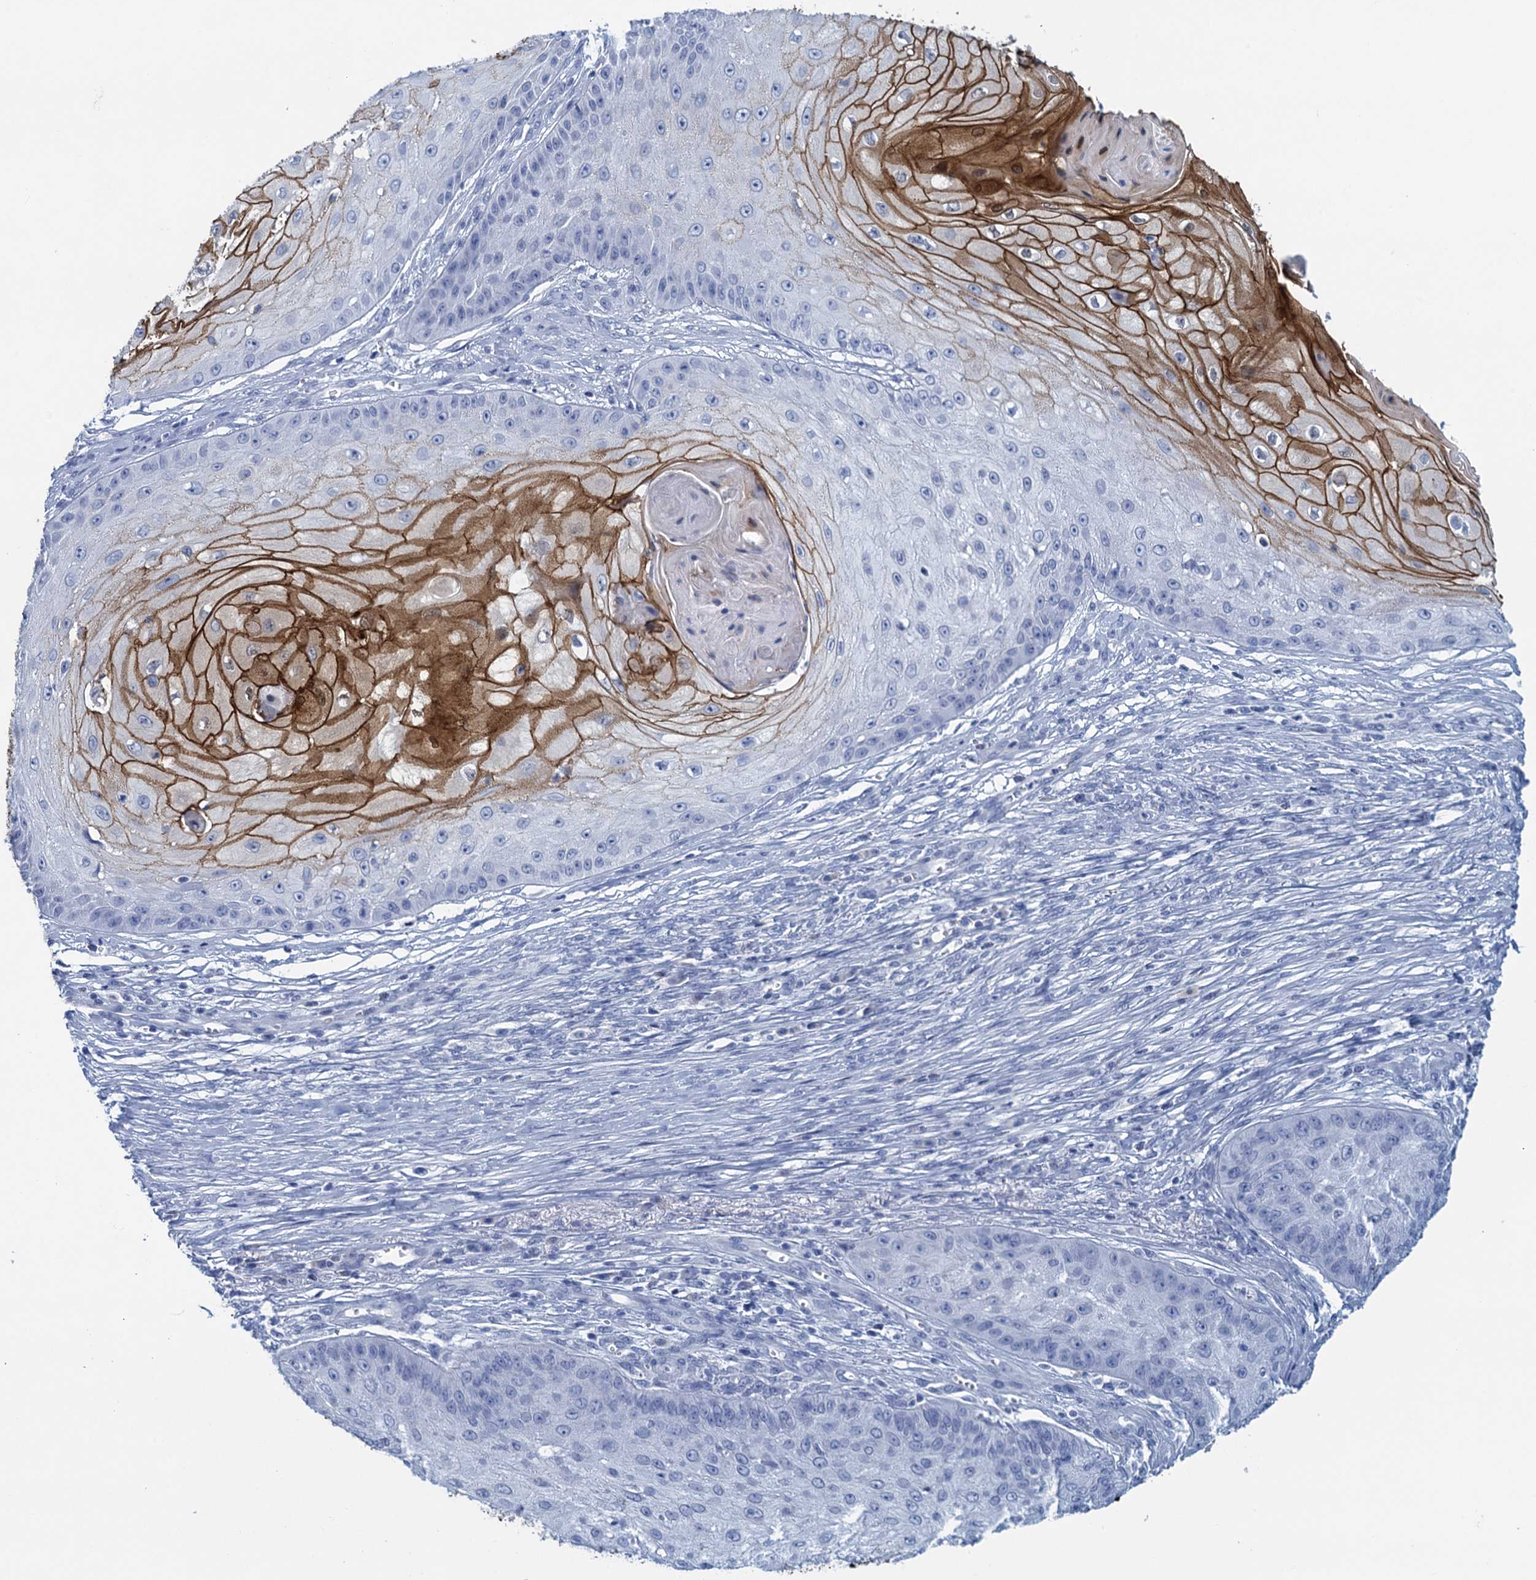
{"staining": {"intensity": "negative", "quantity": "none", "location": "none"}, "tissue": "skin cancer", "cell_type": "Tumor cells", "image_type": "cancer", "snomed": [{"axis": "morphology", "description": "Squamous cell carcinoma, NOS"}, {"axis": "topography", "description": "Skin"}], "caption": "A photomicrograph of skin cancer (squamous cell carcinoma) stained for a protein exhibits no brown staining in tumor cells.", "gene": "SCEL", "patient": {"sex": "male", "age": 70}}